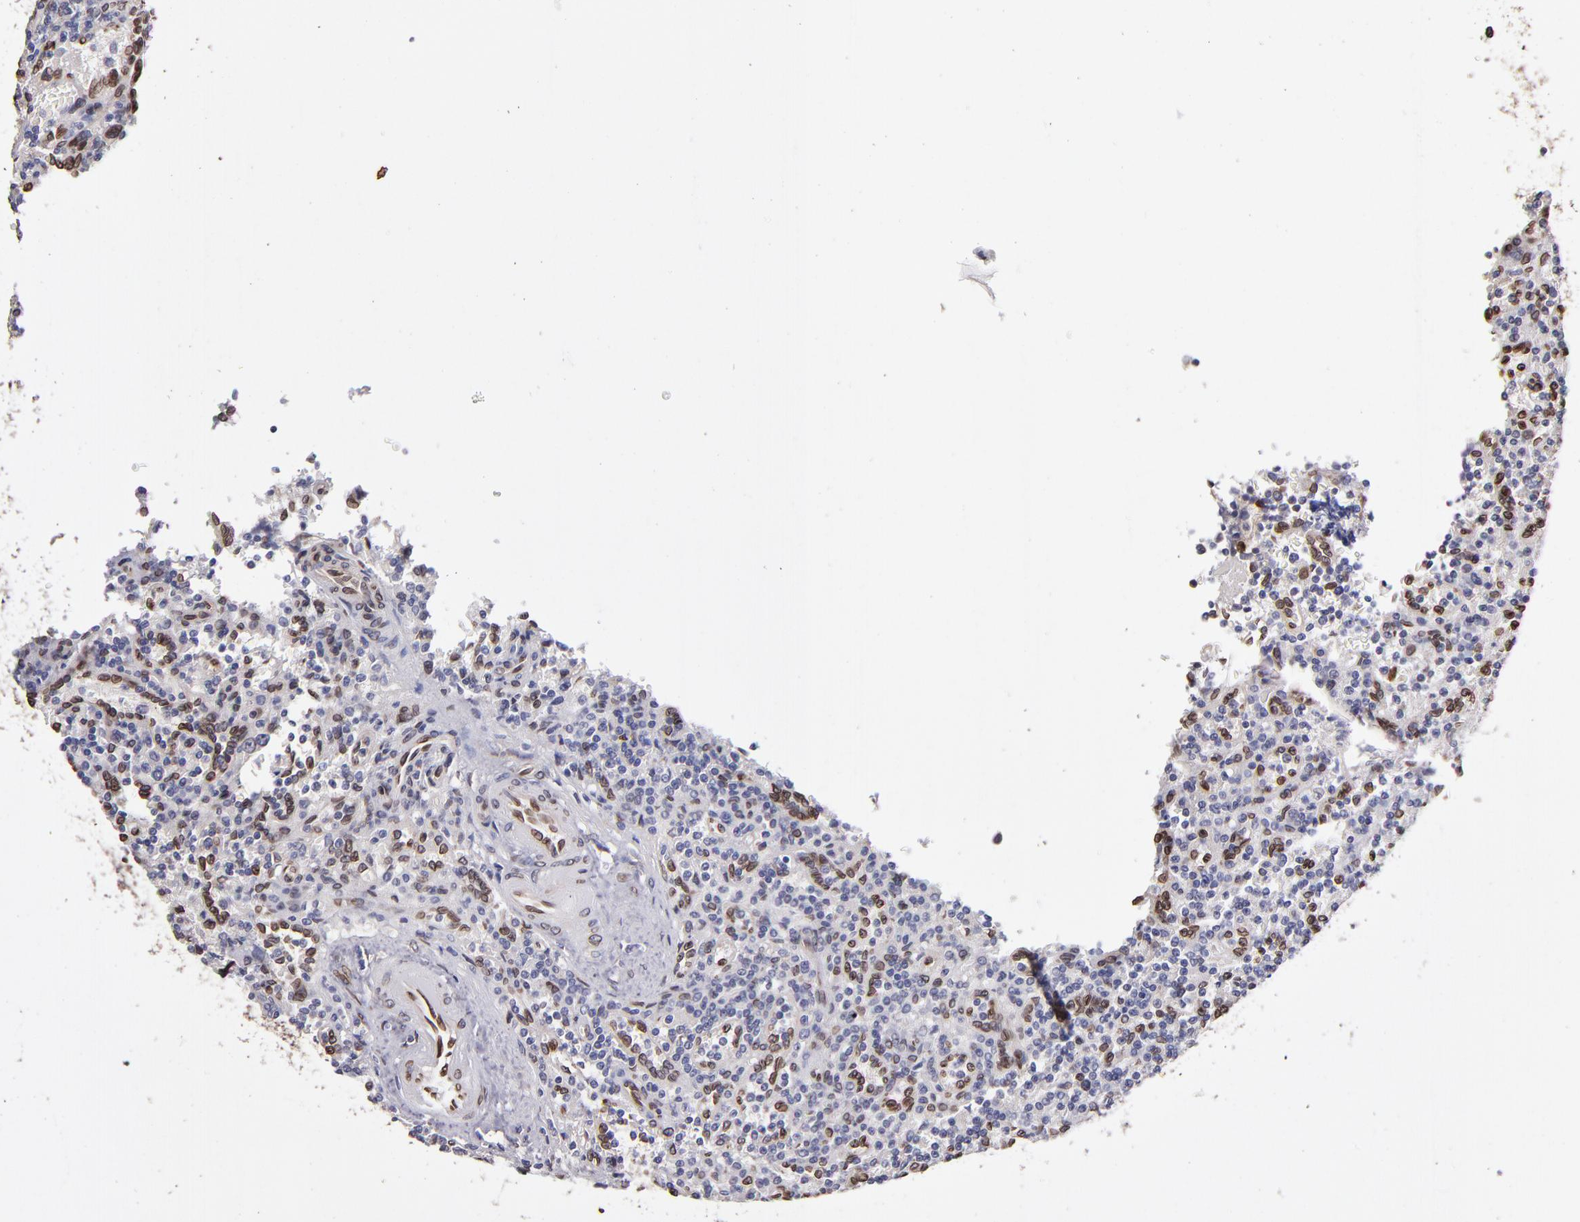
{"staining": {"intensity": "moderate", "quantity": "<25%", "location": "cytoplasmic/membranous,nuclear"}, "tissue": "lymphoma", "cell_type": "Tumor cells", "image_type": "cancer", "snomed": [{"axis": "morphology", "description": "Malignant lymphoma, non-Hodgkin's type, Low grade"}, {"axis": "topography", "description": "Spleen"}], "caption": "IHC of low-grade malignant lymphoma, non-Hodgkin's type shows low levels of moderate cytoplasmic/membranous and nuclear staining in about <25% of tumor cells. (Brightfield microscopy of DAB IHC at high magnification).", "gene": "PUM3", "patient": {"sex": "male", "age": 73}}